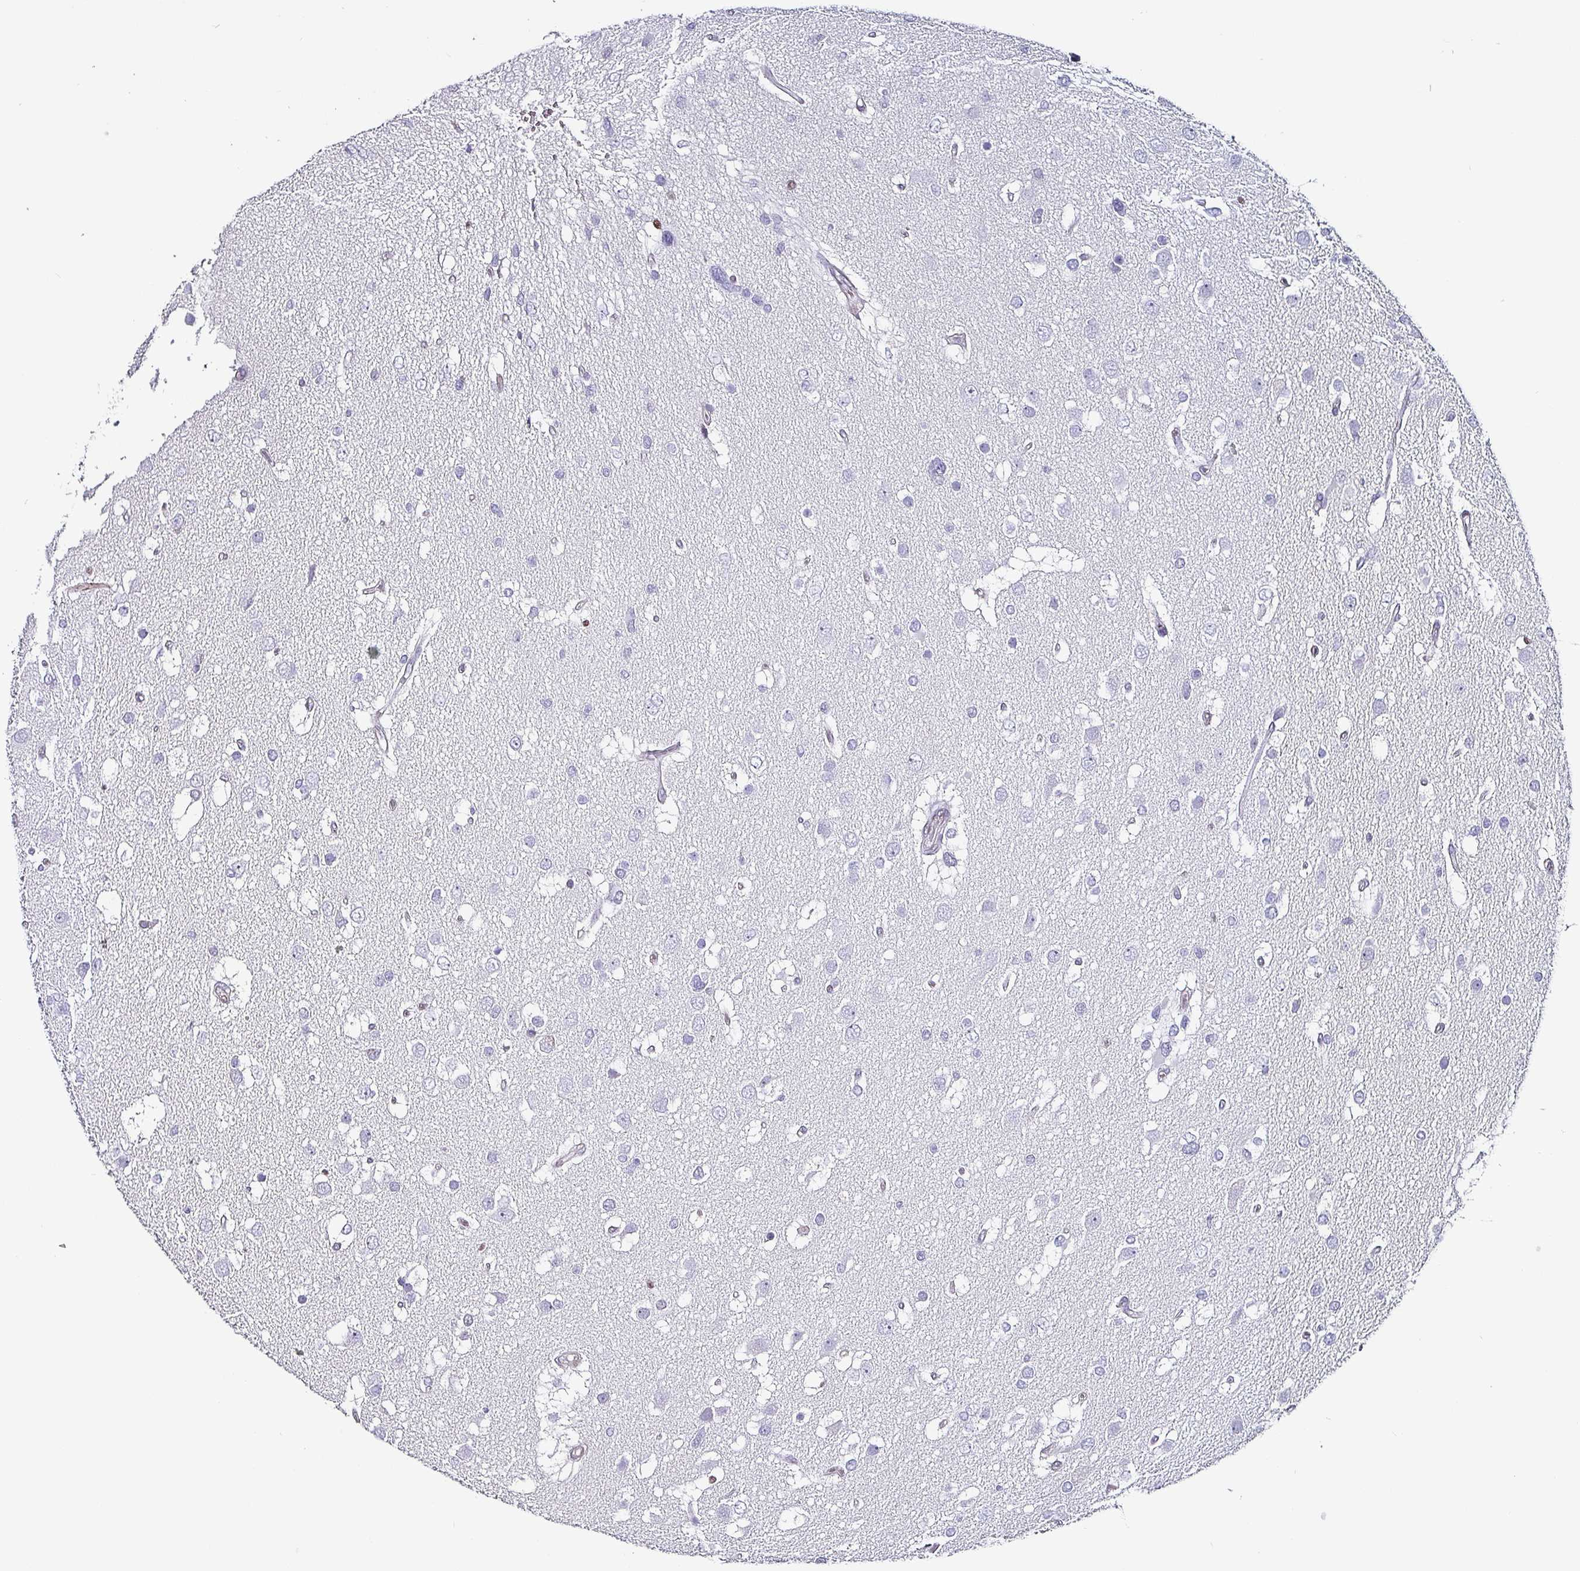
{"staining": {"intensity": "negative", "quantity": "none", "location": "none"}, "tissue": "glioma", "cell_type": "Tumor cells", "image_type": "cancer", "snomed": [{"axis": "morphology", "description": "Glioma, malignant, High grade"}, {"axis": "topography", "description": "Brain"}], "caption": "The micrograph shows no significant expression in tumor cells of glioma.", "gene": "ZNF816-ZNF321P", "patient": {"sex": "male", "age": 53}}